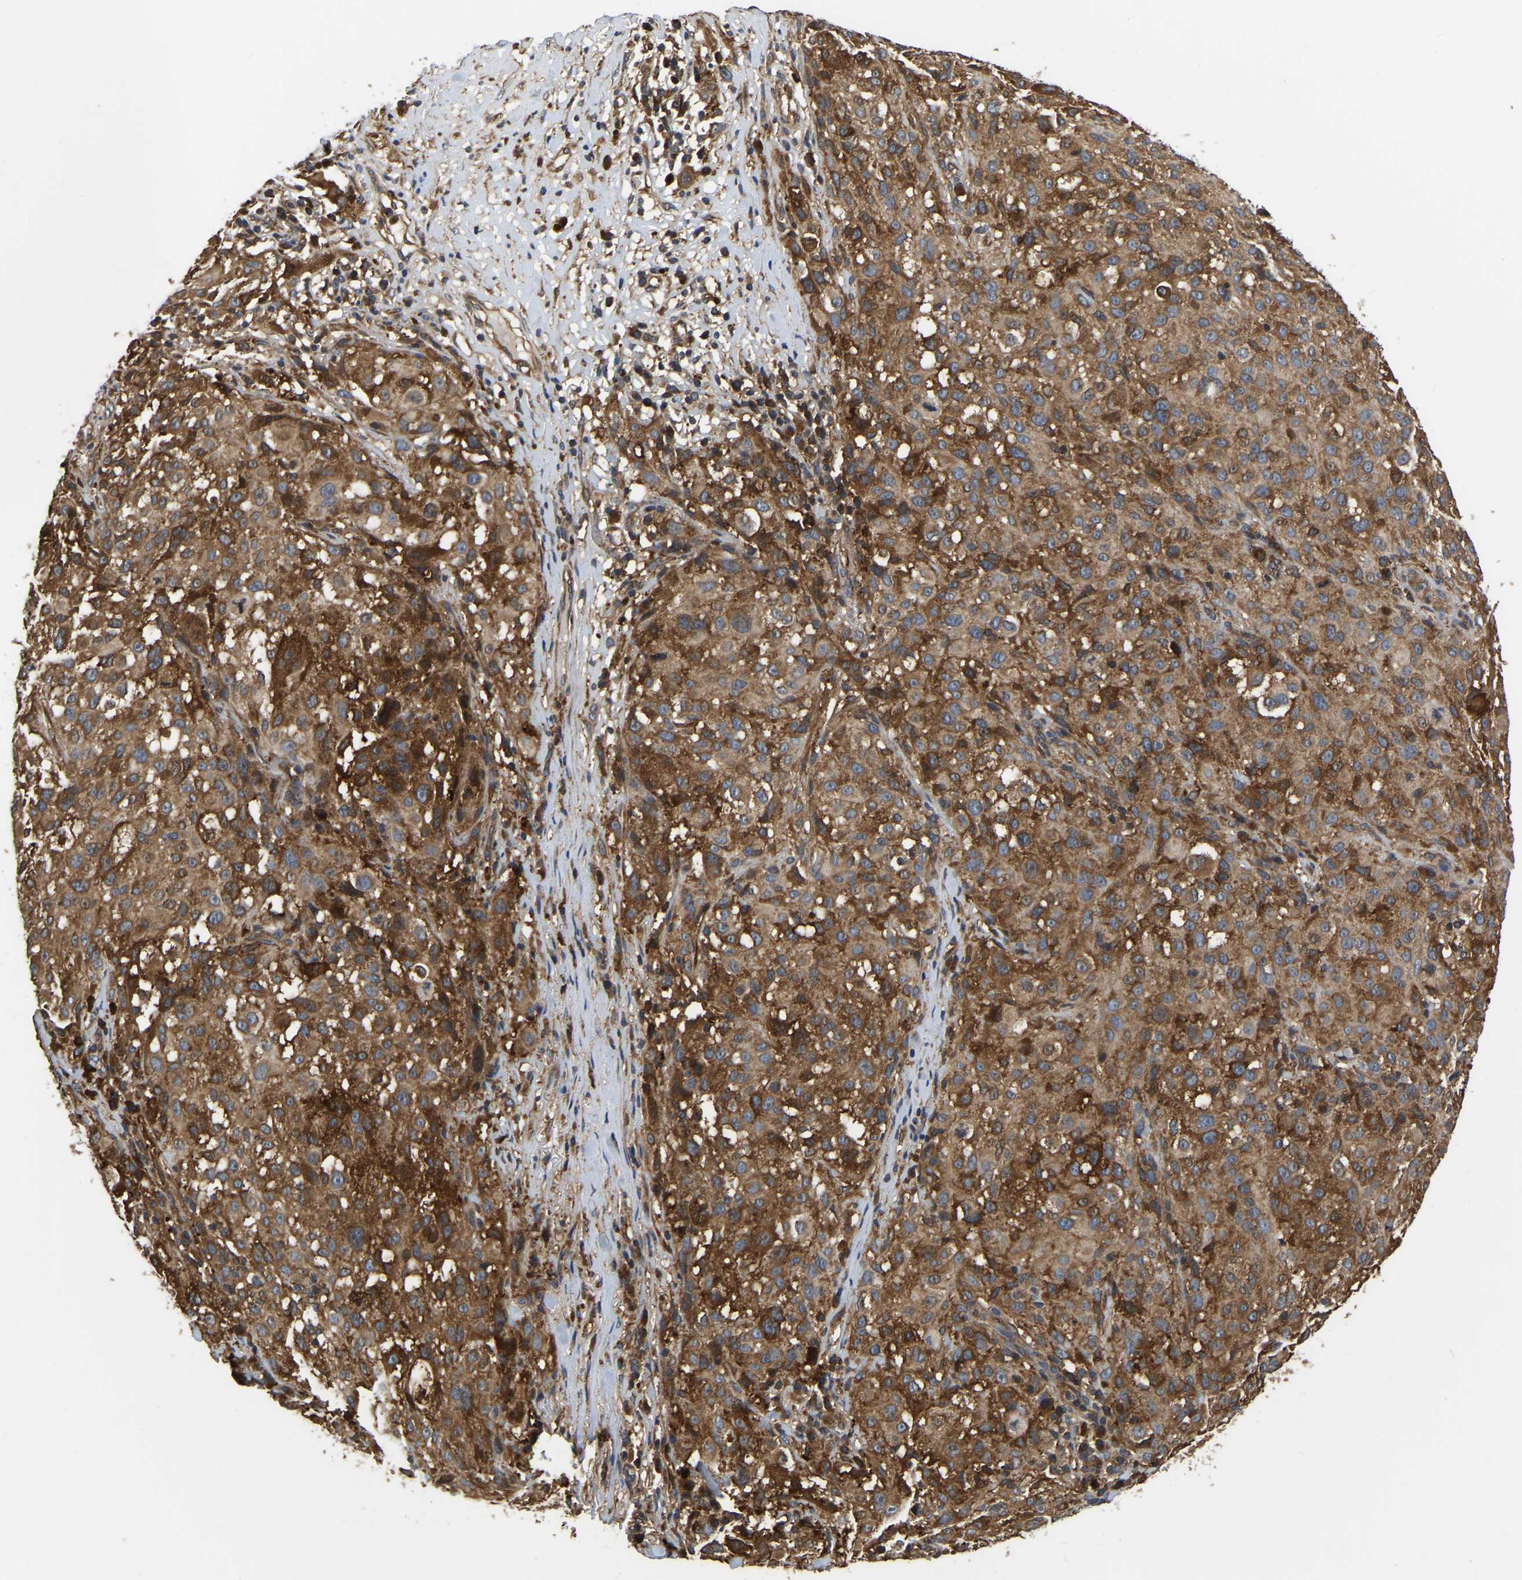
{"staining": {"intensity": "strong", "quantity": ">75%", "location": "cytoplasmic/membranous"}, "tissue": "melanoma", "cell_type": "Tumor cells", "image_type": "cancer", "snomed": [{"axis": "morphology", "description": "Necrosis, NOS"}, {"axis": "morphology", "description": "Malignant melanoma, NOS"}, {"axis": "topography", "description": "Skin"}], "caption": "Protein analysis of melanoma tissue exhibits strong cytoplasmic/membranous staining in about >75% of tumor cells. (DAB IHC with brightfield microscopy, high magnification).", "gene": "GARS1", "patient": {"sex": "female", "age": 87}}